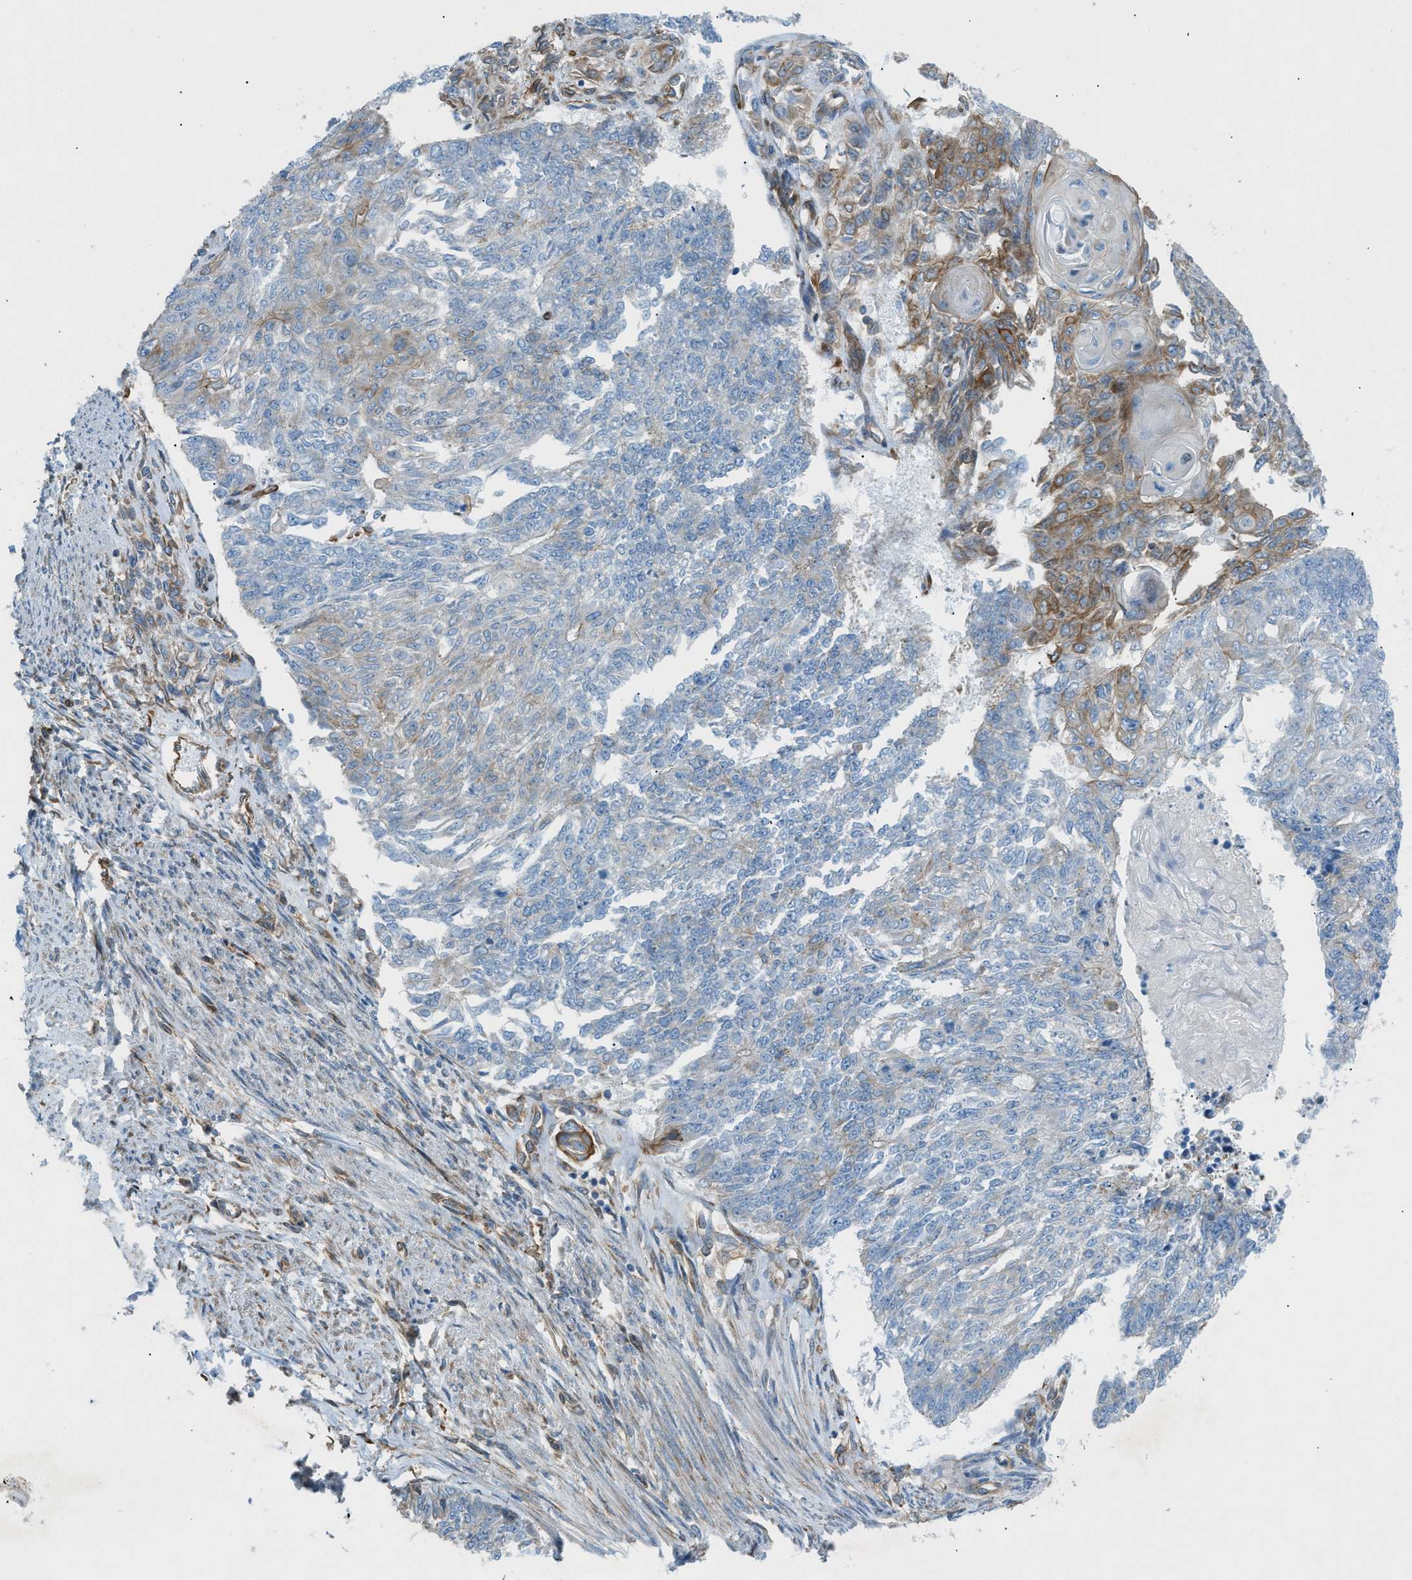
{"staining": {"intensity": "moderate", "quantity": "<25%", "location": "cytoplasmic/membranous"}, "tissue": "endometrial cancer", "cell_type": "Tumor cells", "image_type": "cancer", "snomed": [{"axis": "morphology", "description": "Adenocarcinoma, NOS"}, {"axis": "topography", "description": "Endometrium"}], "caption": "Human endometrial cancer (adenocarcinoma) stained with a brown dye shows moderate cytoplasmic/membranous positive expression in approximately <25% of tumor cells.", "gene": "DMAC1", "patient": {"sex": "female", "age": 32}}